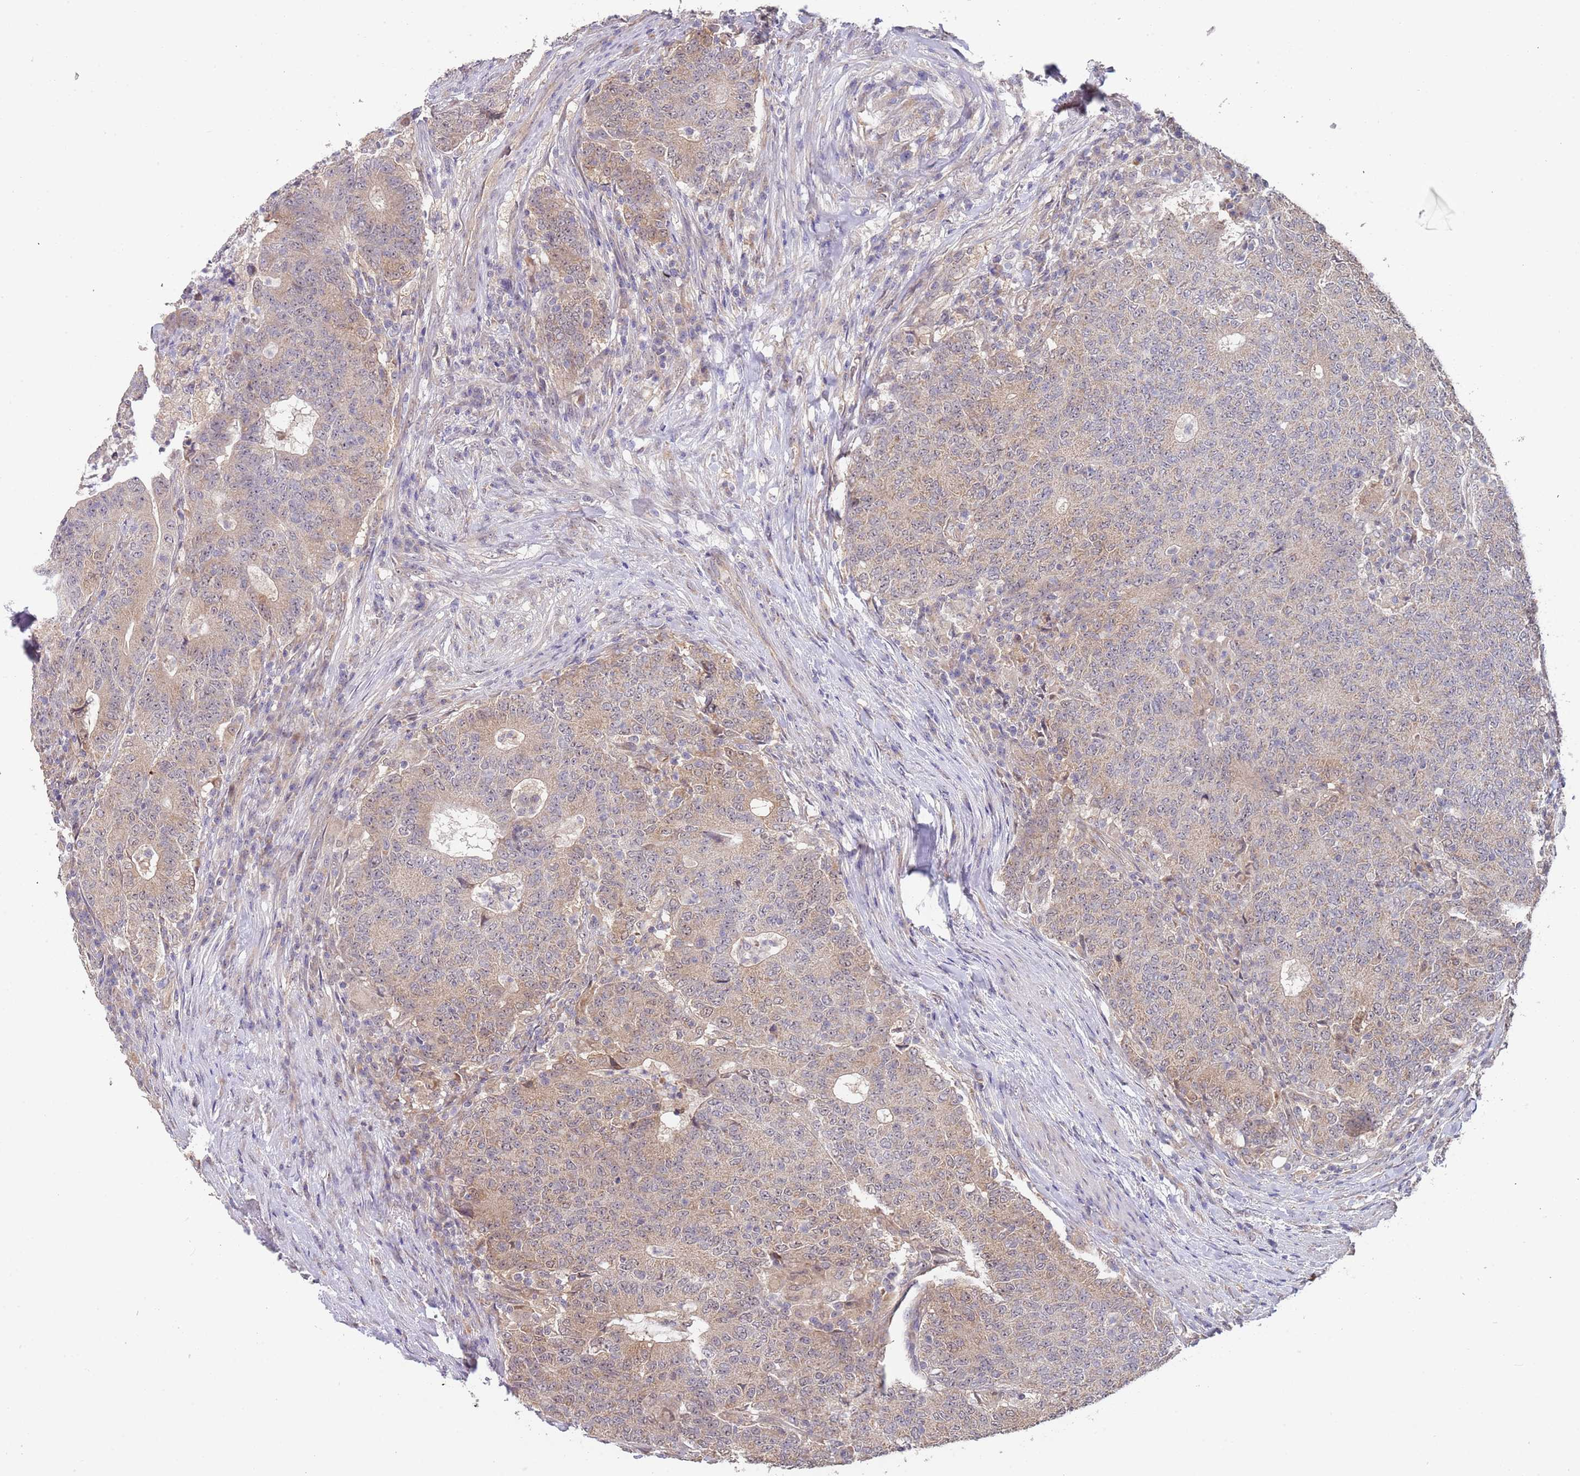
{"staining": {"intensity": "weak", "quantity": "25%-75%", "location": "cytoplasmic/membranous"}, "tissue": "colorectal cancer", "cell_type": "Tumor cells", "image_type": "cancer", "snomed": [{"axis": "morphology", "description": "Adenocarcinoma, NOS"}, {"axis": "topography", "description": "Colon"}], "caption": "Immunohistochemical staining of colorectal cancer (adenocarcinoma) displays low levels of weak cytoplasmic/membranous positivity in approximately 25%-75% of tumor cells.", "gene": "TMEM64", "patient": {"sex": "female", "age": 75}}